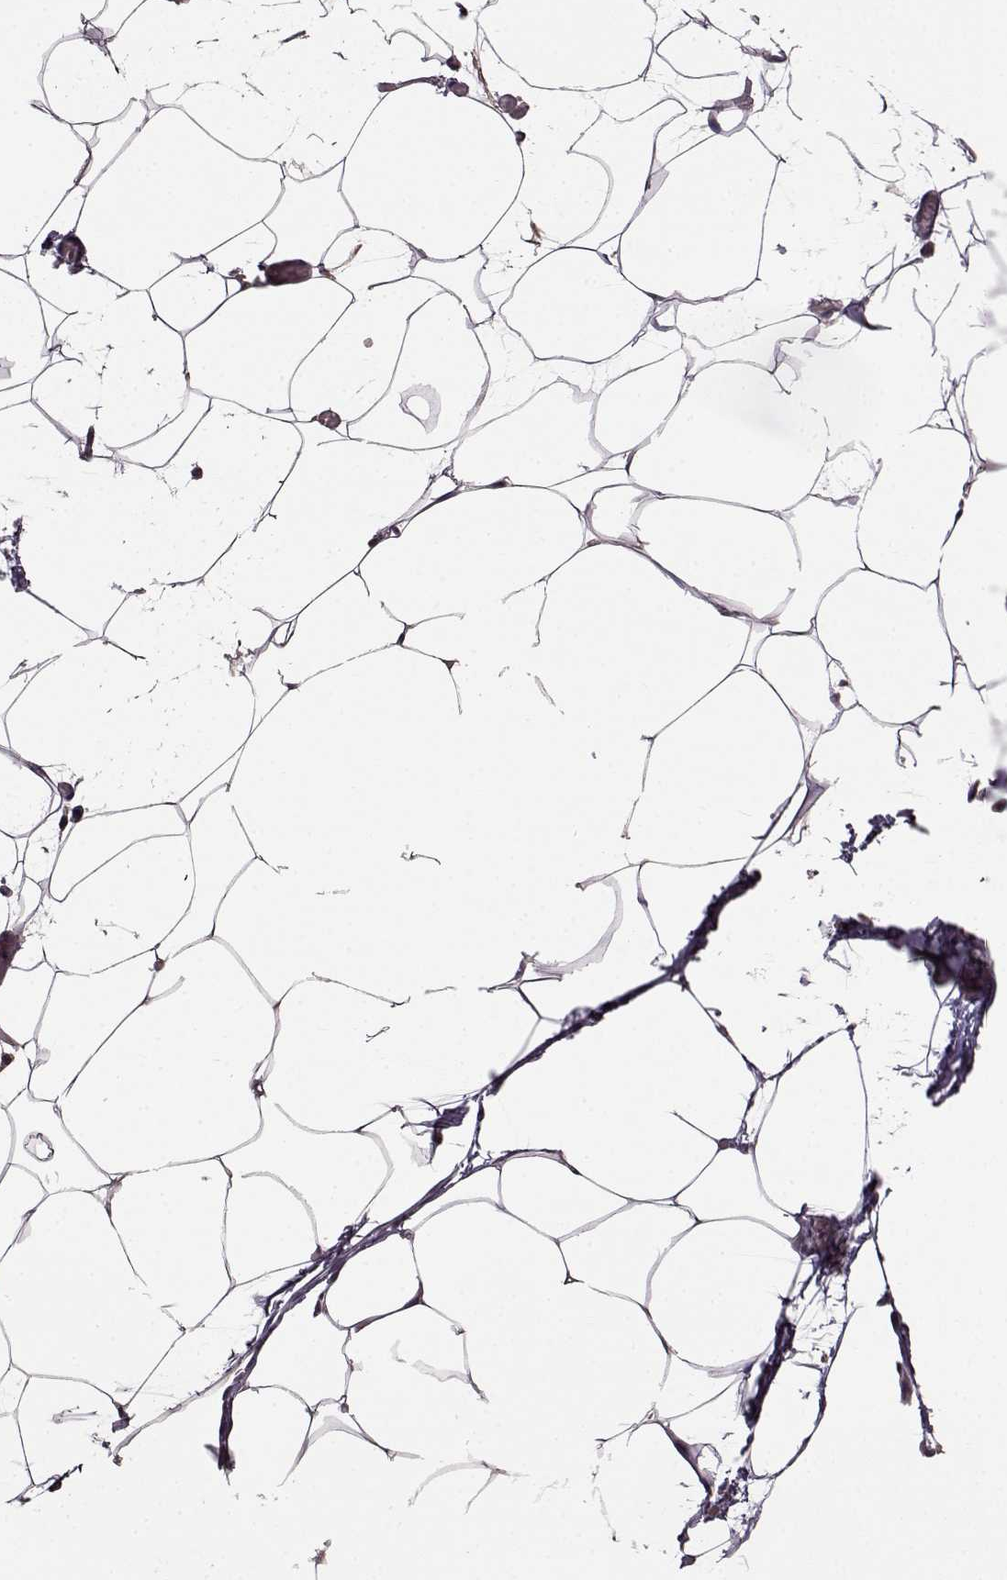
{"staining": {"intensity": "negative", "quantity": "none", "location": "none"}, "tissue": "adipose tissue", "cell_type": "Adipocytes", "image_type": "normal", "snomed": [{"axis": "morphology", "description": "Normal tissue, NOS"}, {"axis": "topography", "description": "Adipose tissue"}], "caption": "There is no significant positivity in adipocytes of adipose tissue. (DAB immunohistochemistry (IHC) with hematoxylin counter stain).", "gene": "EDDM3B", "patient": {"sex": "male", "age": 57}}